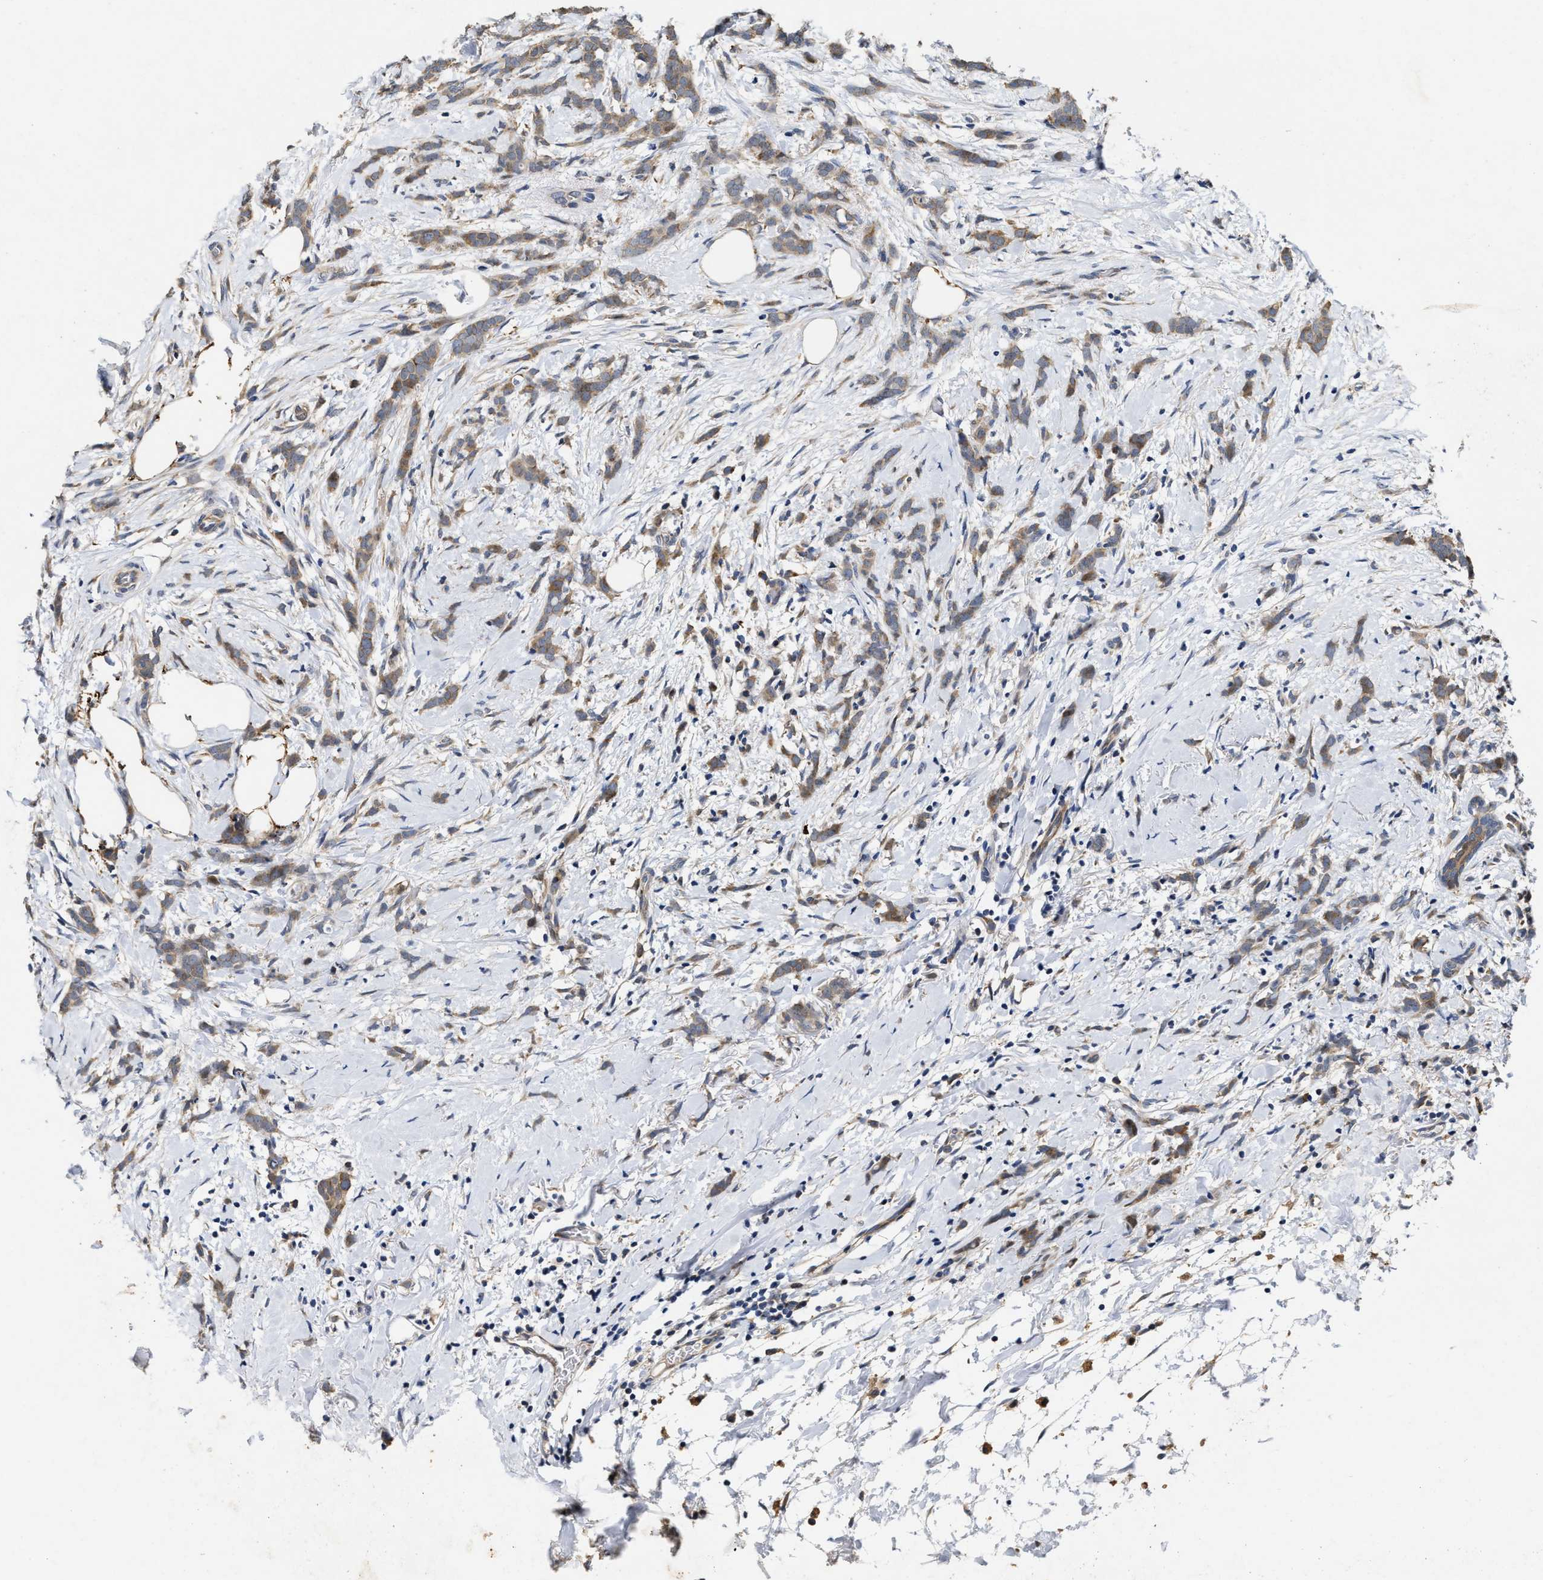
{"staining": {"intensity": "weak", "quantity": ">75%", "location": "cytoplasmic/membranous"}, "tissue": "breast cancer", "cell_type": "Tumor cells", "image_type": "cancer", "snomed": [{"axis": "morphology", "description": "Lobular carcinoma, in situ"}, {"axis": "morphology", "description": "Lobular carcinoma"}, {"axis": "topography", "description": "Breast"}], "caption": "This is an image of immunohistochemistry (IHC) staining of breast cancer, which shows weak positivity in the cytoplasmic/membranous of tumor cells.", "gene": "SCYL2", "patient": {"sex": "female", "age": 41}}